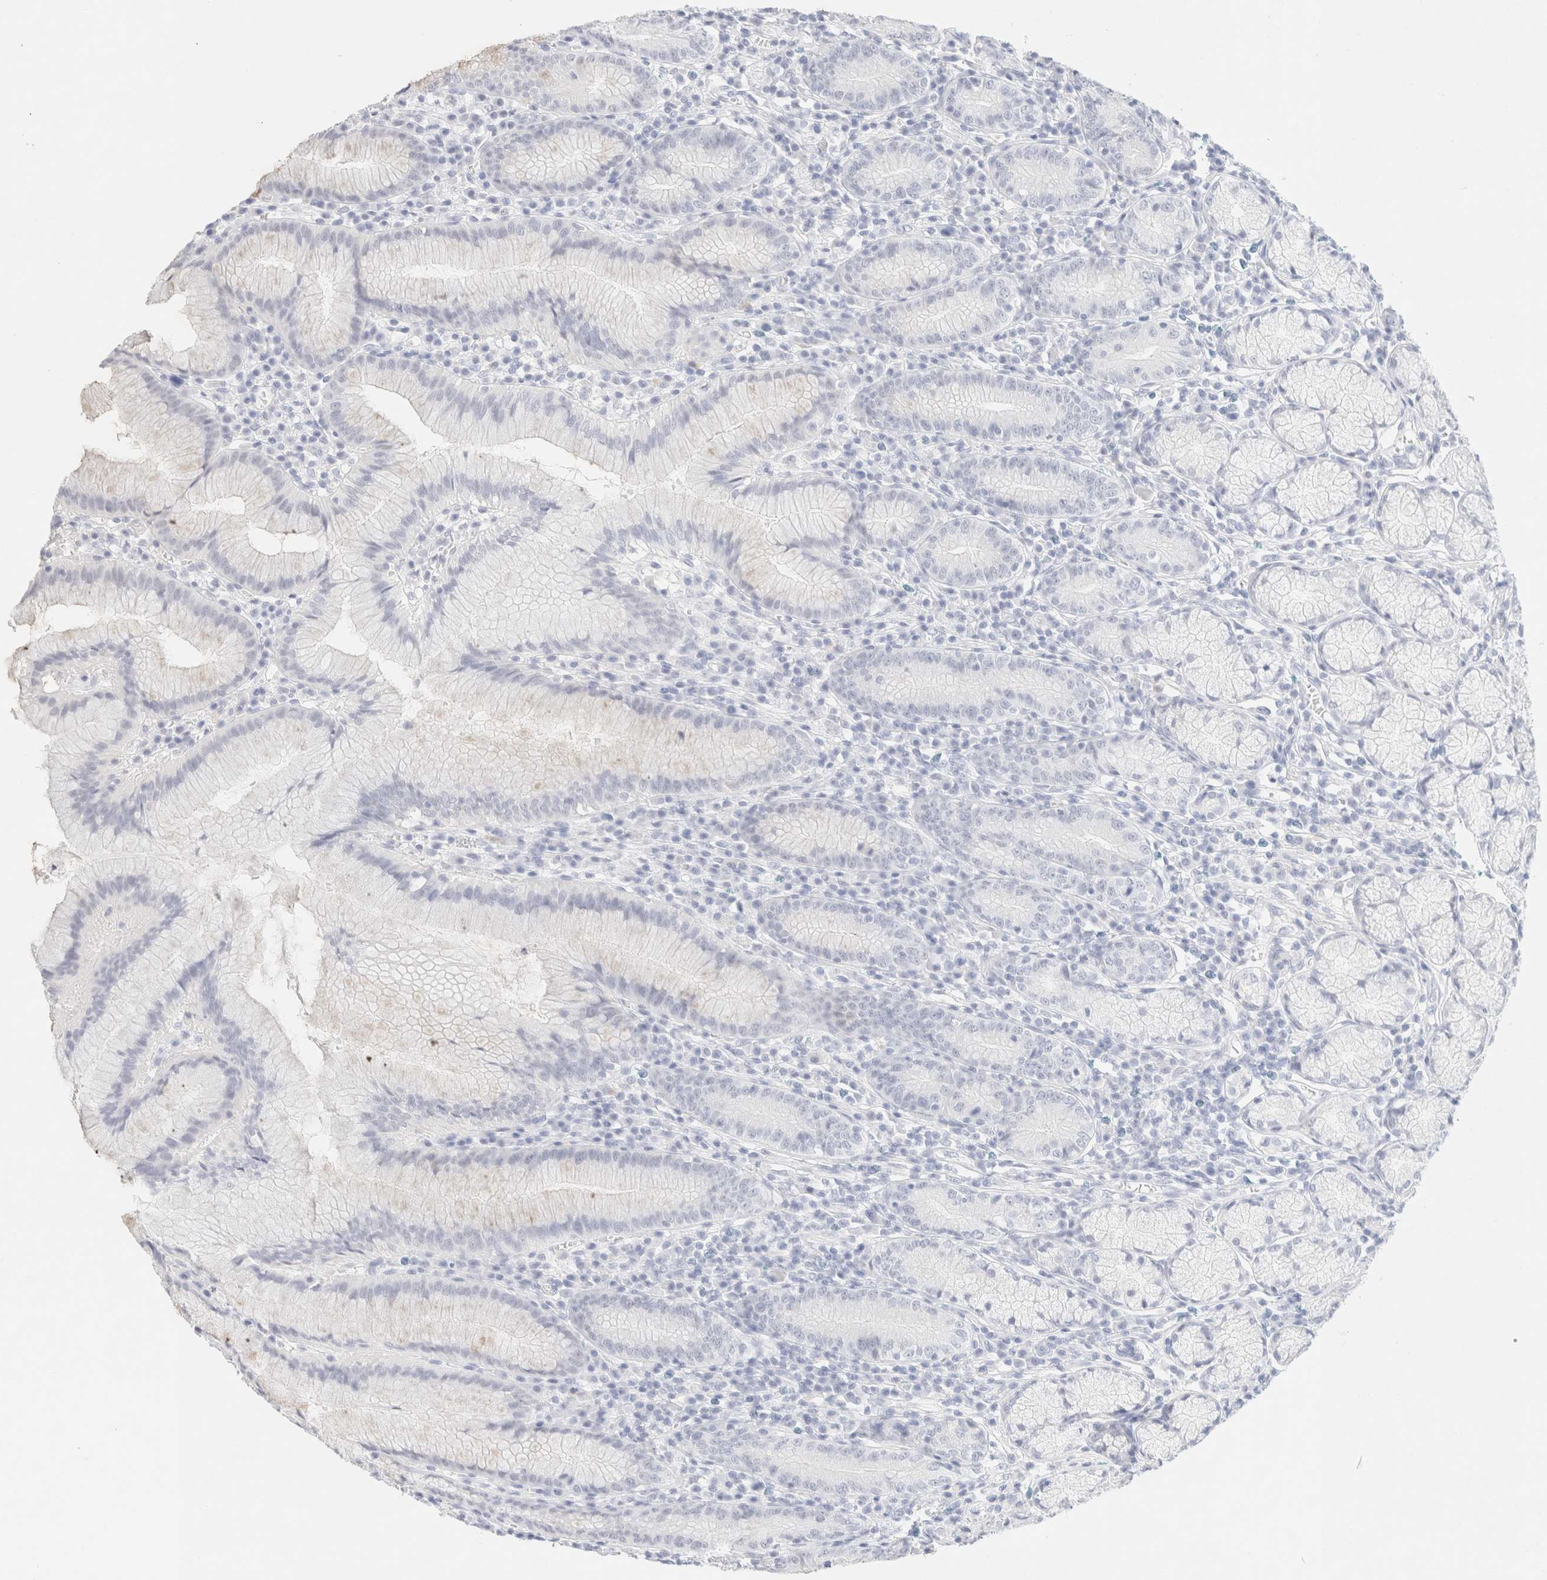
{"staining": {"intensity": "negative", "quantity": "none", "location": "none"}, "tissue": "stomach", "cell_type": "Glandular cells", "image_type": "normal", "snomed": [{"axis": "morphology", "description": "Normal tissue, NOS"}, {"axis": "topography", "description": "Stomach"}], "caption": "DAB (3,3'-diaminobenzidine) immunohistochemical staining of benign human stomach demonstrates no significant staining in glandular cells.", "gene": "KRT15", "patient": {"sex": "male", "age": 55}}